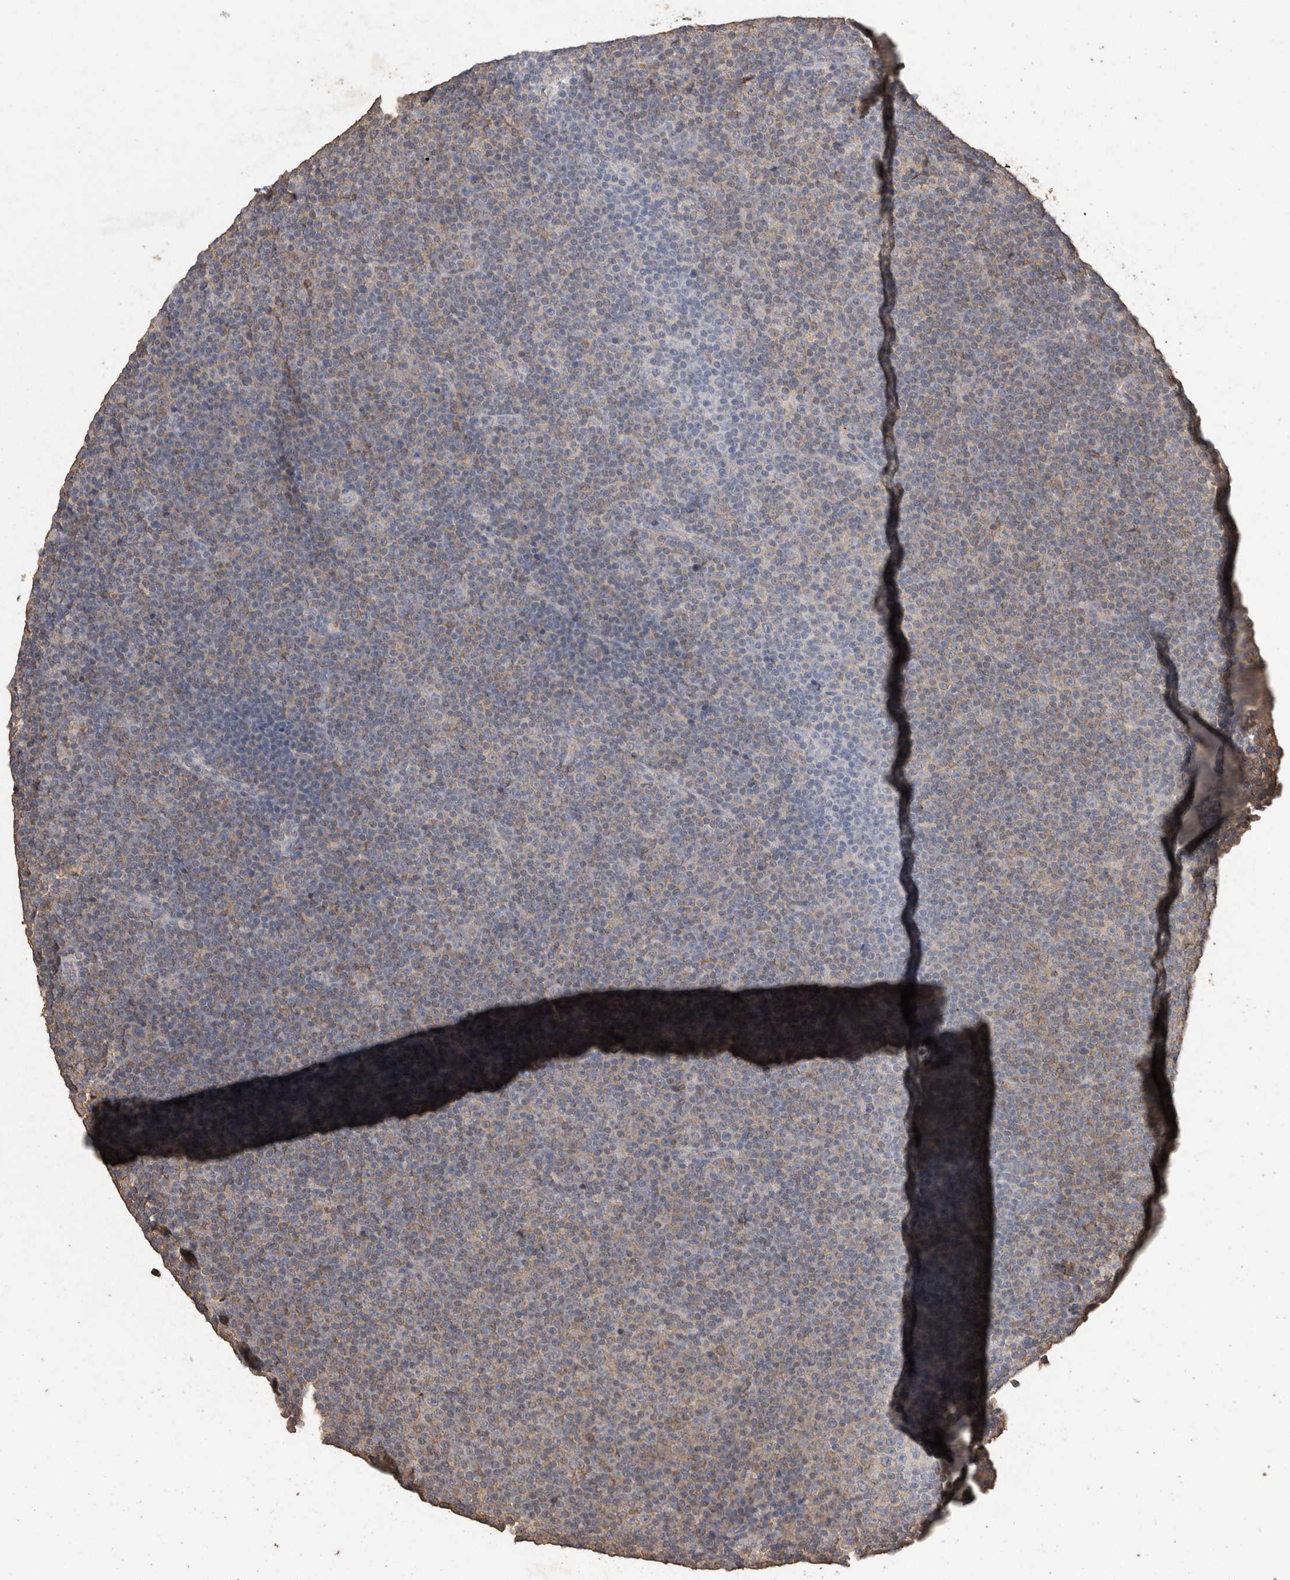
{"staining": {"intensity": "weak", "quantity": "<25%", "location": "cytoplasmic/membranous"}, "tissue": "lymphoma", "cell_type": "Tumor cells", "image_type": "cancer", "snomed": [{"axis": "morphology", "description": "Malignant lymphoma, non-Hodgkin's type, Low grade"}, {"axis": "topography", "description": "Lymph node"}], "caption": "DAB (3,3'-diaminobenzidine) immunohistochemical staining of malignant lymphoma, non-Hodgkin's type (low-grade) displays no significant staining in tumor cells.", "gene": "CX3CL1", "patient": {"sex": "female", "age": 67}}